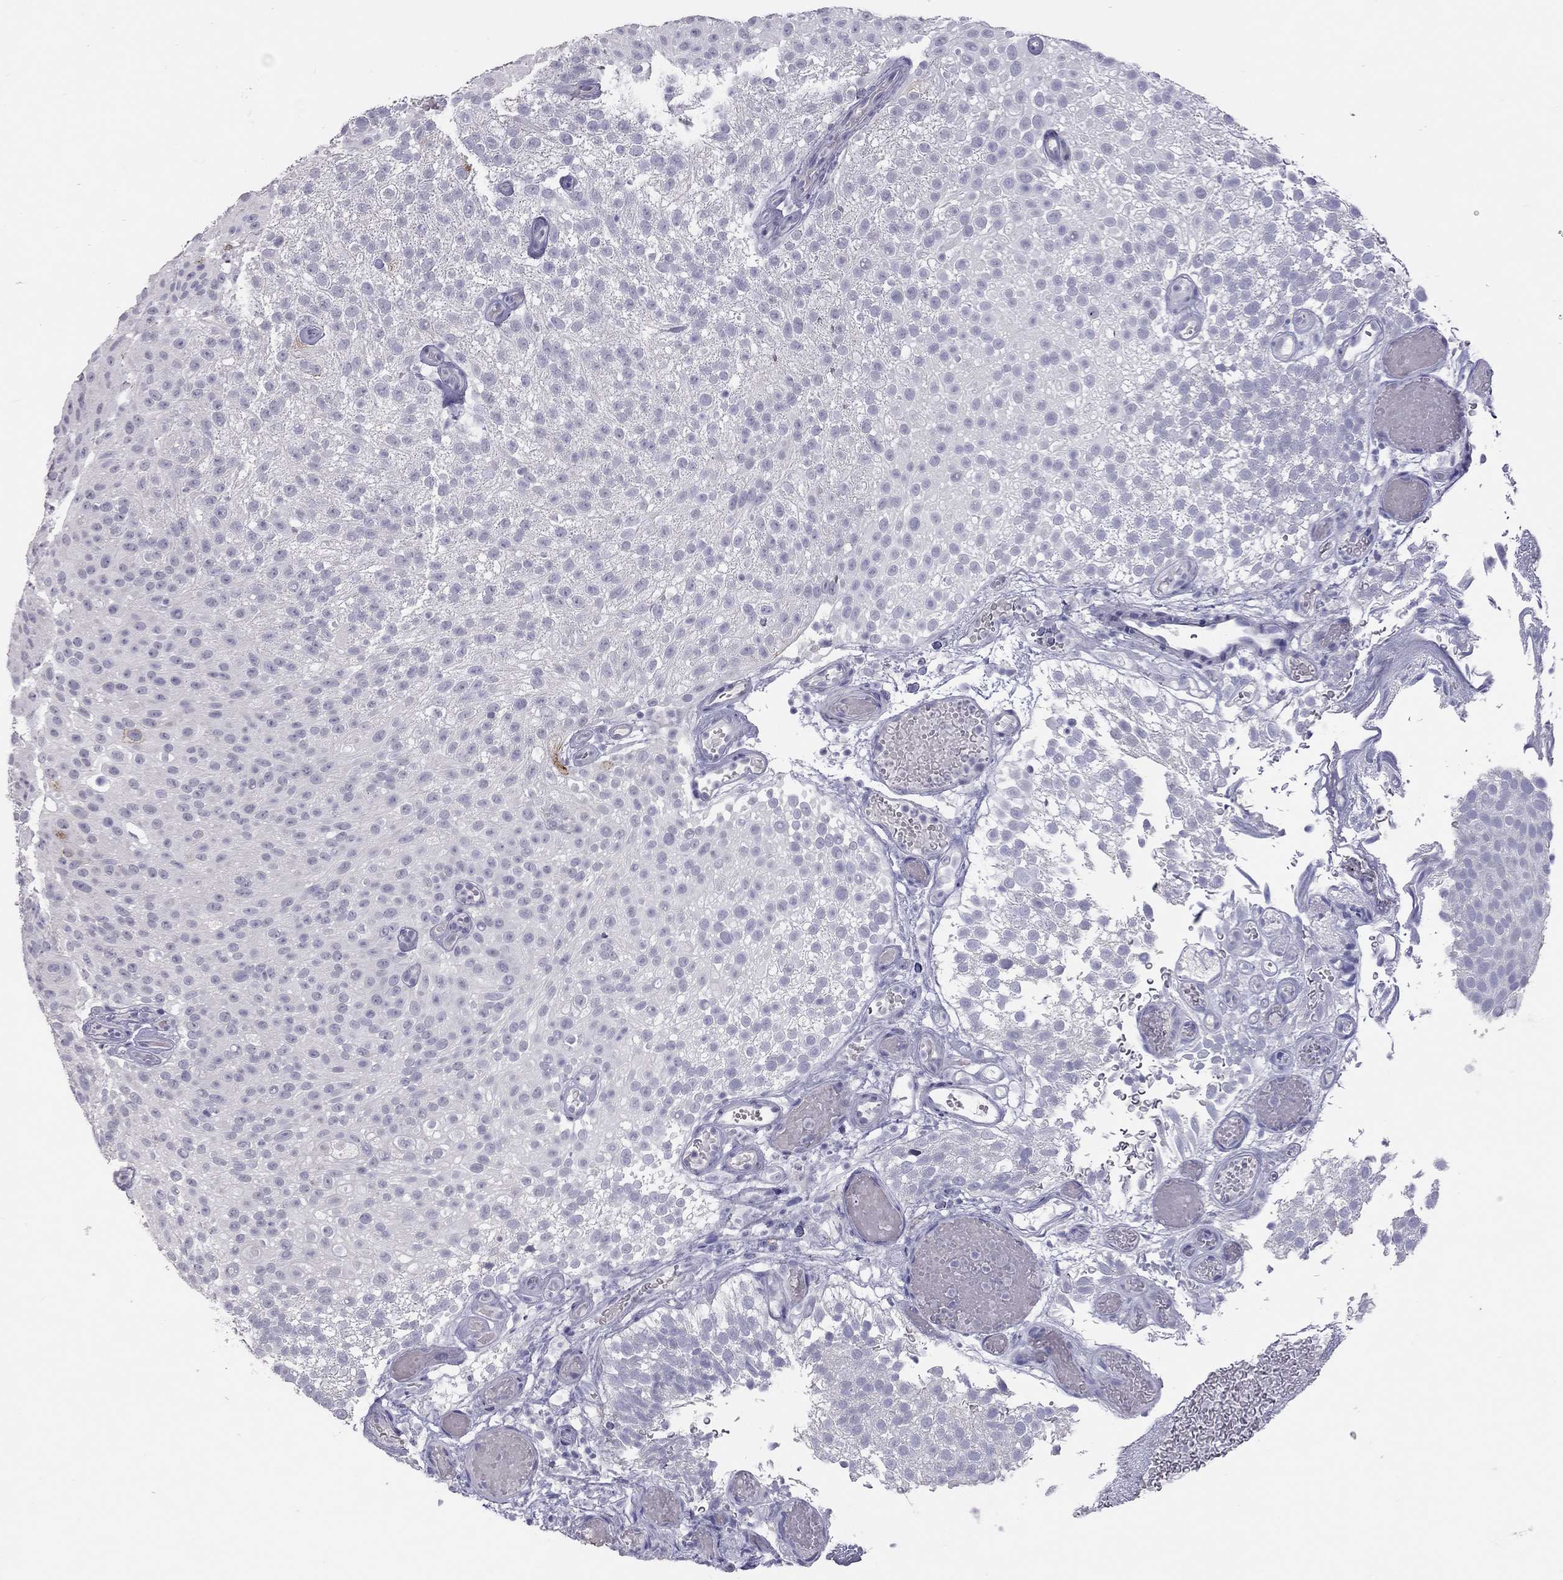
{"staining": {"intensity": "negative", "quantity": "none", "location": "none"}, "tissue": "urothelial cancer", "cell_type": "Tumor cells", "image_type": "cancer", "snomed": [{"axis": "morphology", "description": "Urothelial carcinoma, Low grade"}, {"axis": "topography", "description": "Urinary bladder"}], "caption": "Urothelial carcinoma (low-grade) was stained to show a protein in brown. There is no significant expression in tumor cells. Nuclei are stained in blue.", "gene": "MUC16", "patient": {"sex": "male", "age": 78}}